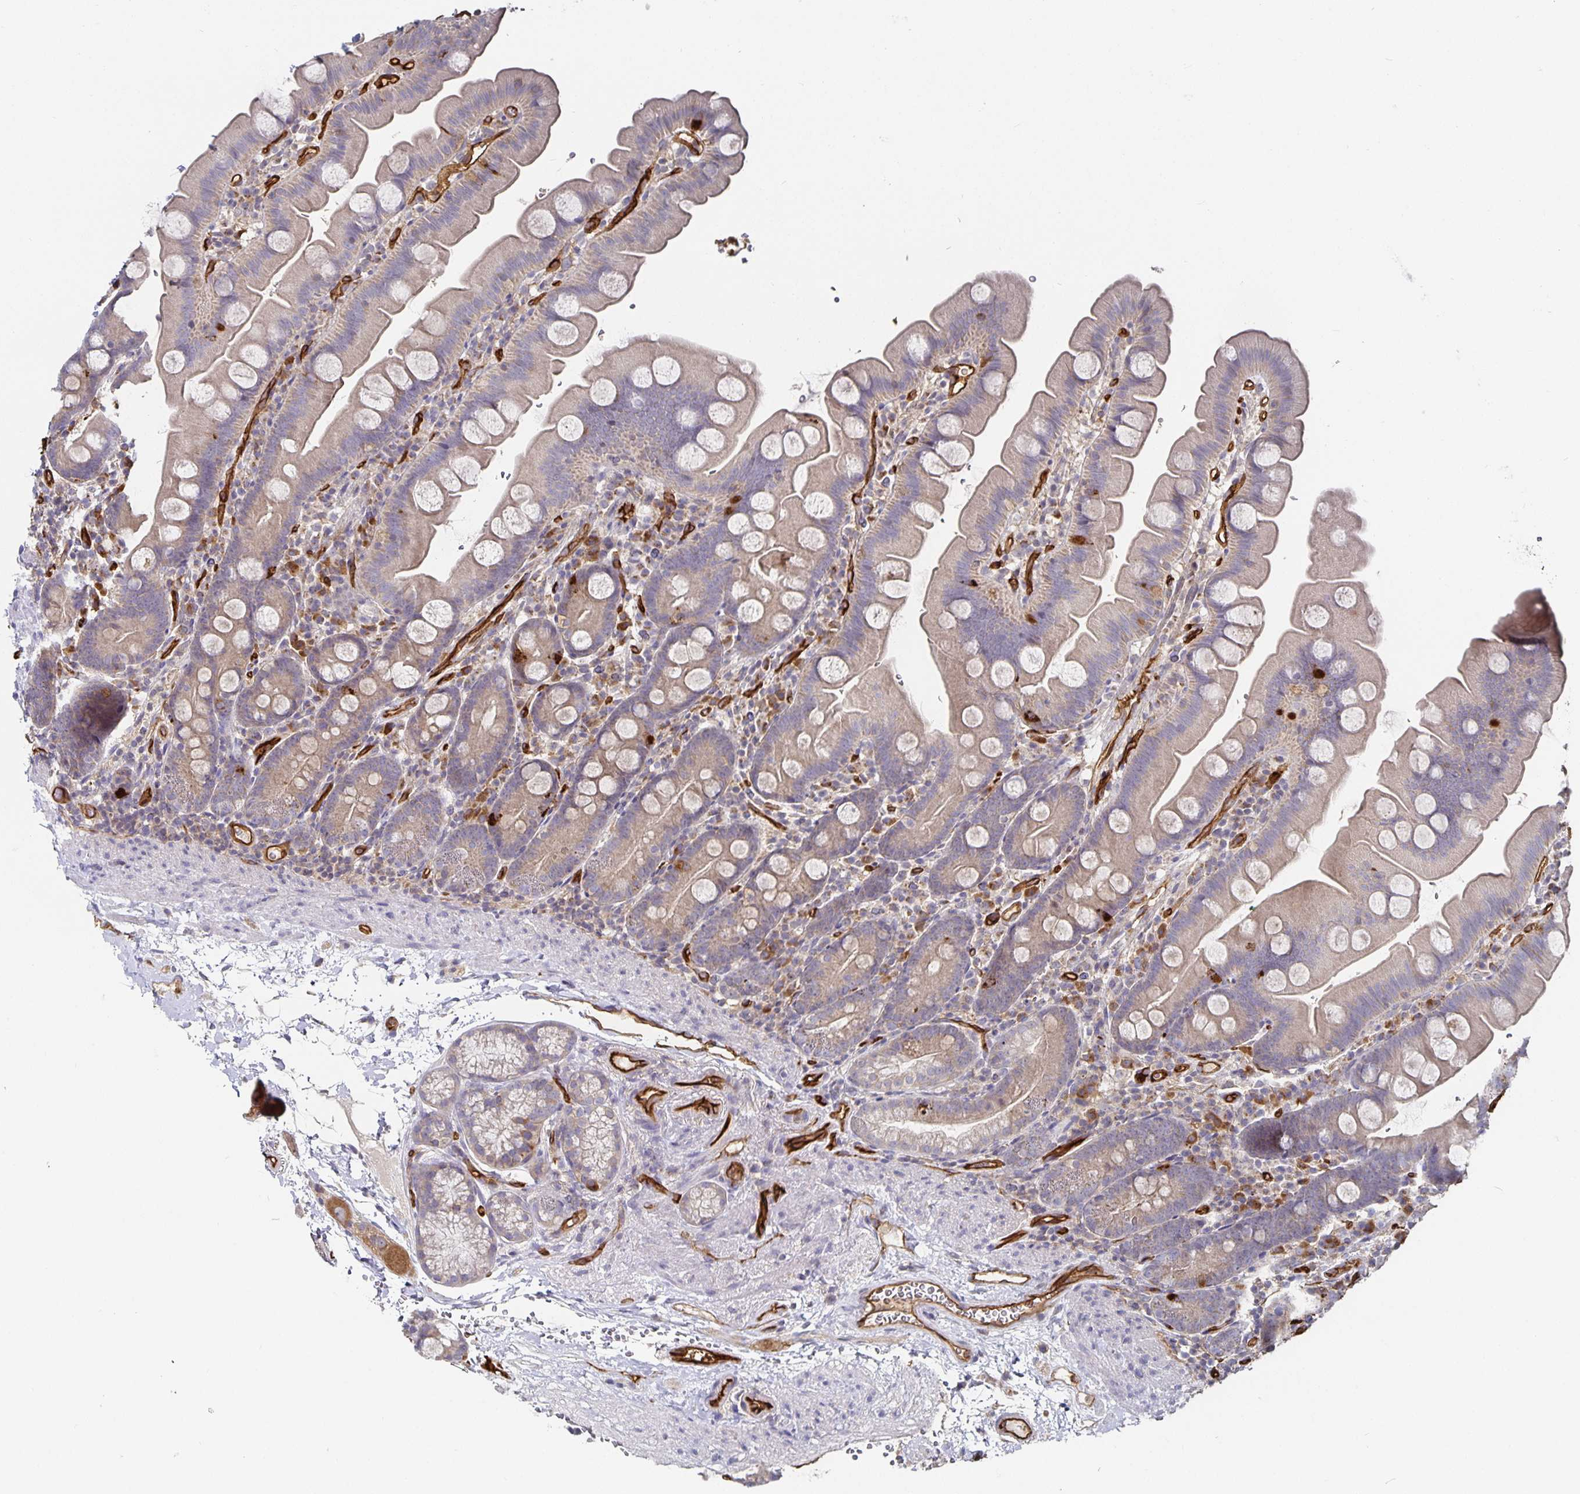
{"staining": {"intensity": "weak", "quantity": "25%-75%", "location": "cytoplasmic/membranous"}, "tissue": "small intestine", "cell_type": "Glandular cells", "image_type": "normal", "snomed": [{"axis": "morphology", "description": "Normal tissue, NOS"}, {"axis": "topography", "description": "Small intestine"}], "caption": "IHC of benign human small intestine reveals low levels of weak cytoplasmic/membranous positivity in approximately 25%-75% of glandular cells. (IHC, brightfield microscopy, high magnification).", "gene": "PODXL", "patient": {"sex": "female", "age": 68}}